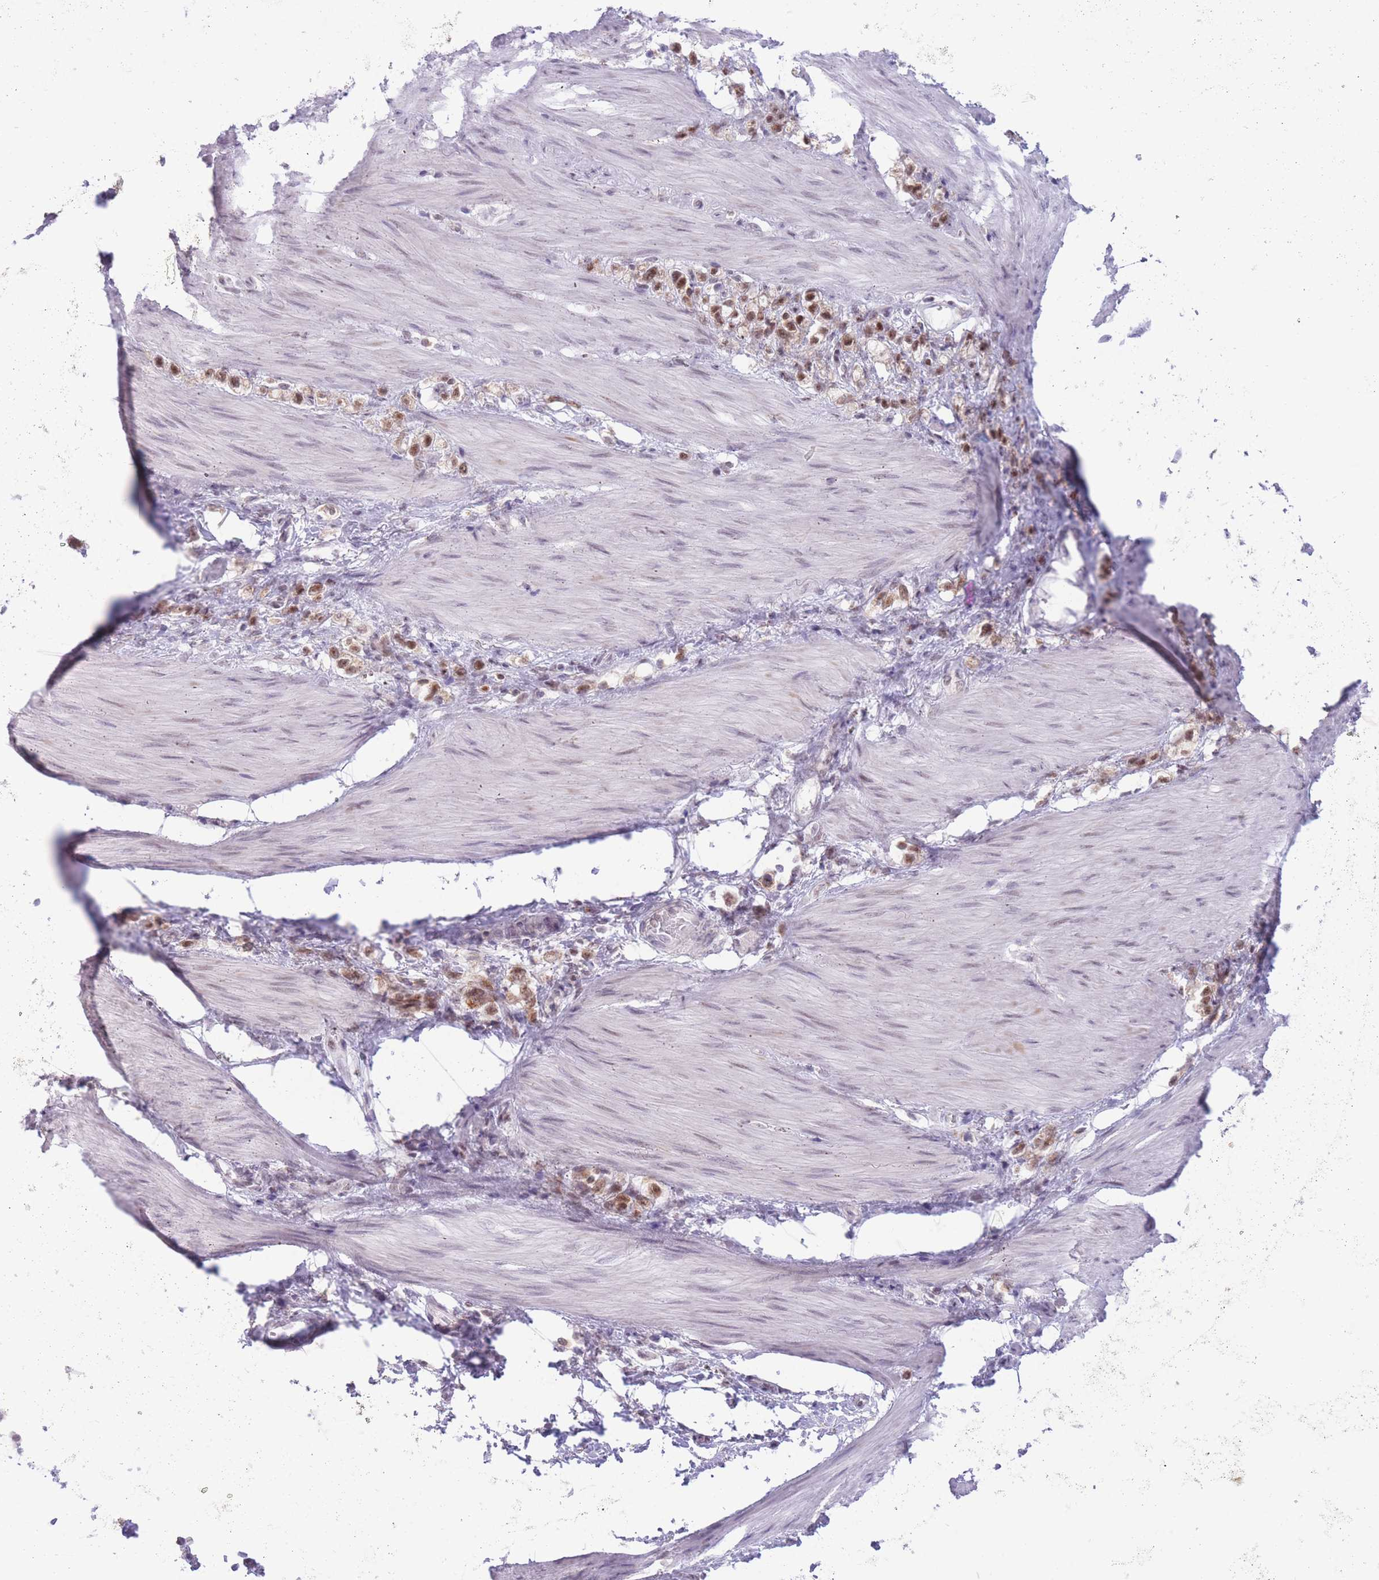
{"staining": {"intensity": "moderate", "quantity": ">75%", "location": "nuclear"}, "tissue": "stomach cancer", "cell_type": "Tumor cells", "image_type": "cancer", "snomed": [{"axis": "morphology", "description": "Adenocarcinoma, NOS"}, {"axis": "topography", "description": "Stomach"}], "caption": "Human adenocarcinoma (stomach) stained with a brown dye displays moderate nuclear positive staining in approximately >75% of tumor cells.", "gene": "CYP2B6", "patient": {"sex": "female", "age": 65}}